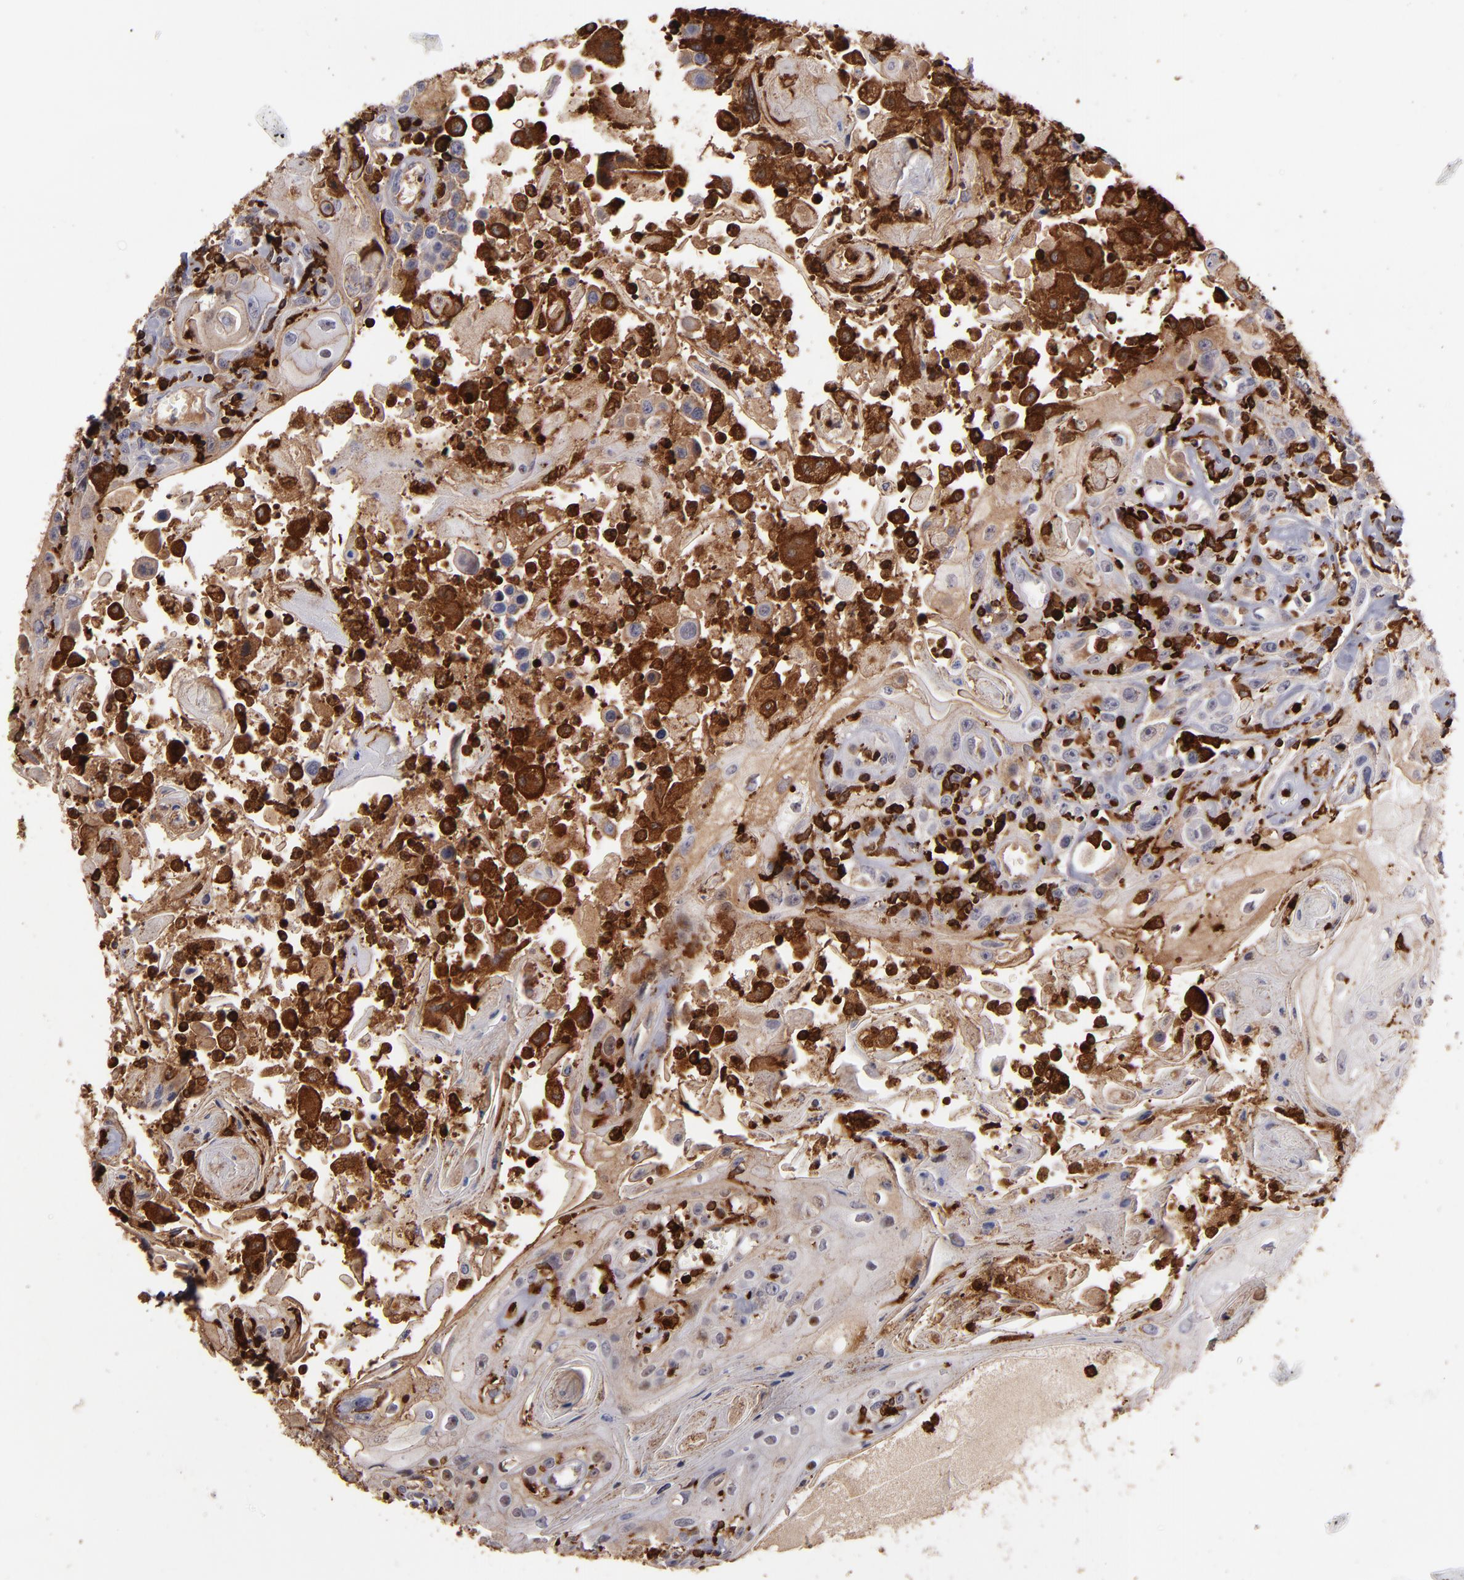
{"staining": {"intensity": "moderate", "quantity": "25%-75%", "location": "cytoplasmic/membranous,nuclear"}, "tissue": "head and neck cancer", "cell_type": "Tumor cells", "image_type": "cancer", "snomed": [{"axis": "morphology", "description": "Squamous cell carcinoma, NOS"}, {"axis": "topography", "description": "Oral tissue"}, {"axis": "topography", "description": "Head-Neck"}], "caption": "Protein staining of squamous cell carcinoma (head and neck) tissue shows moderate cytoplasmic/membranous and nuclear staining in about 25%-75% of tumor cells.", "gene": "WAS", "patient": {"sex": "female", "age": 76}}